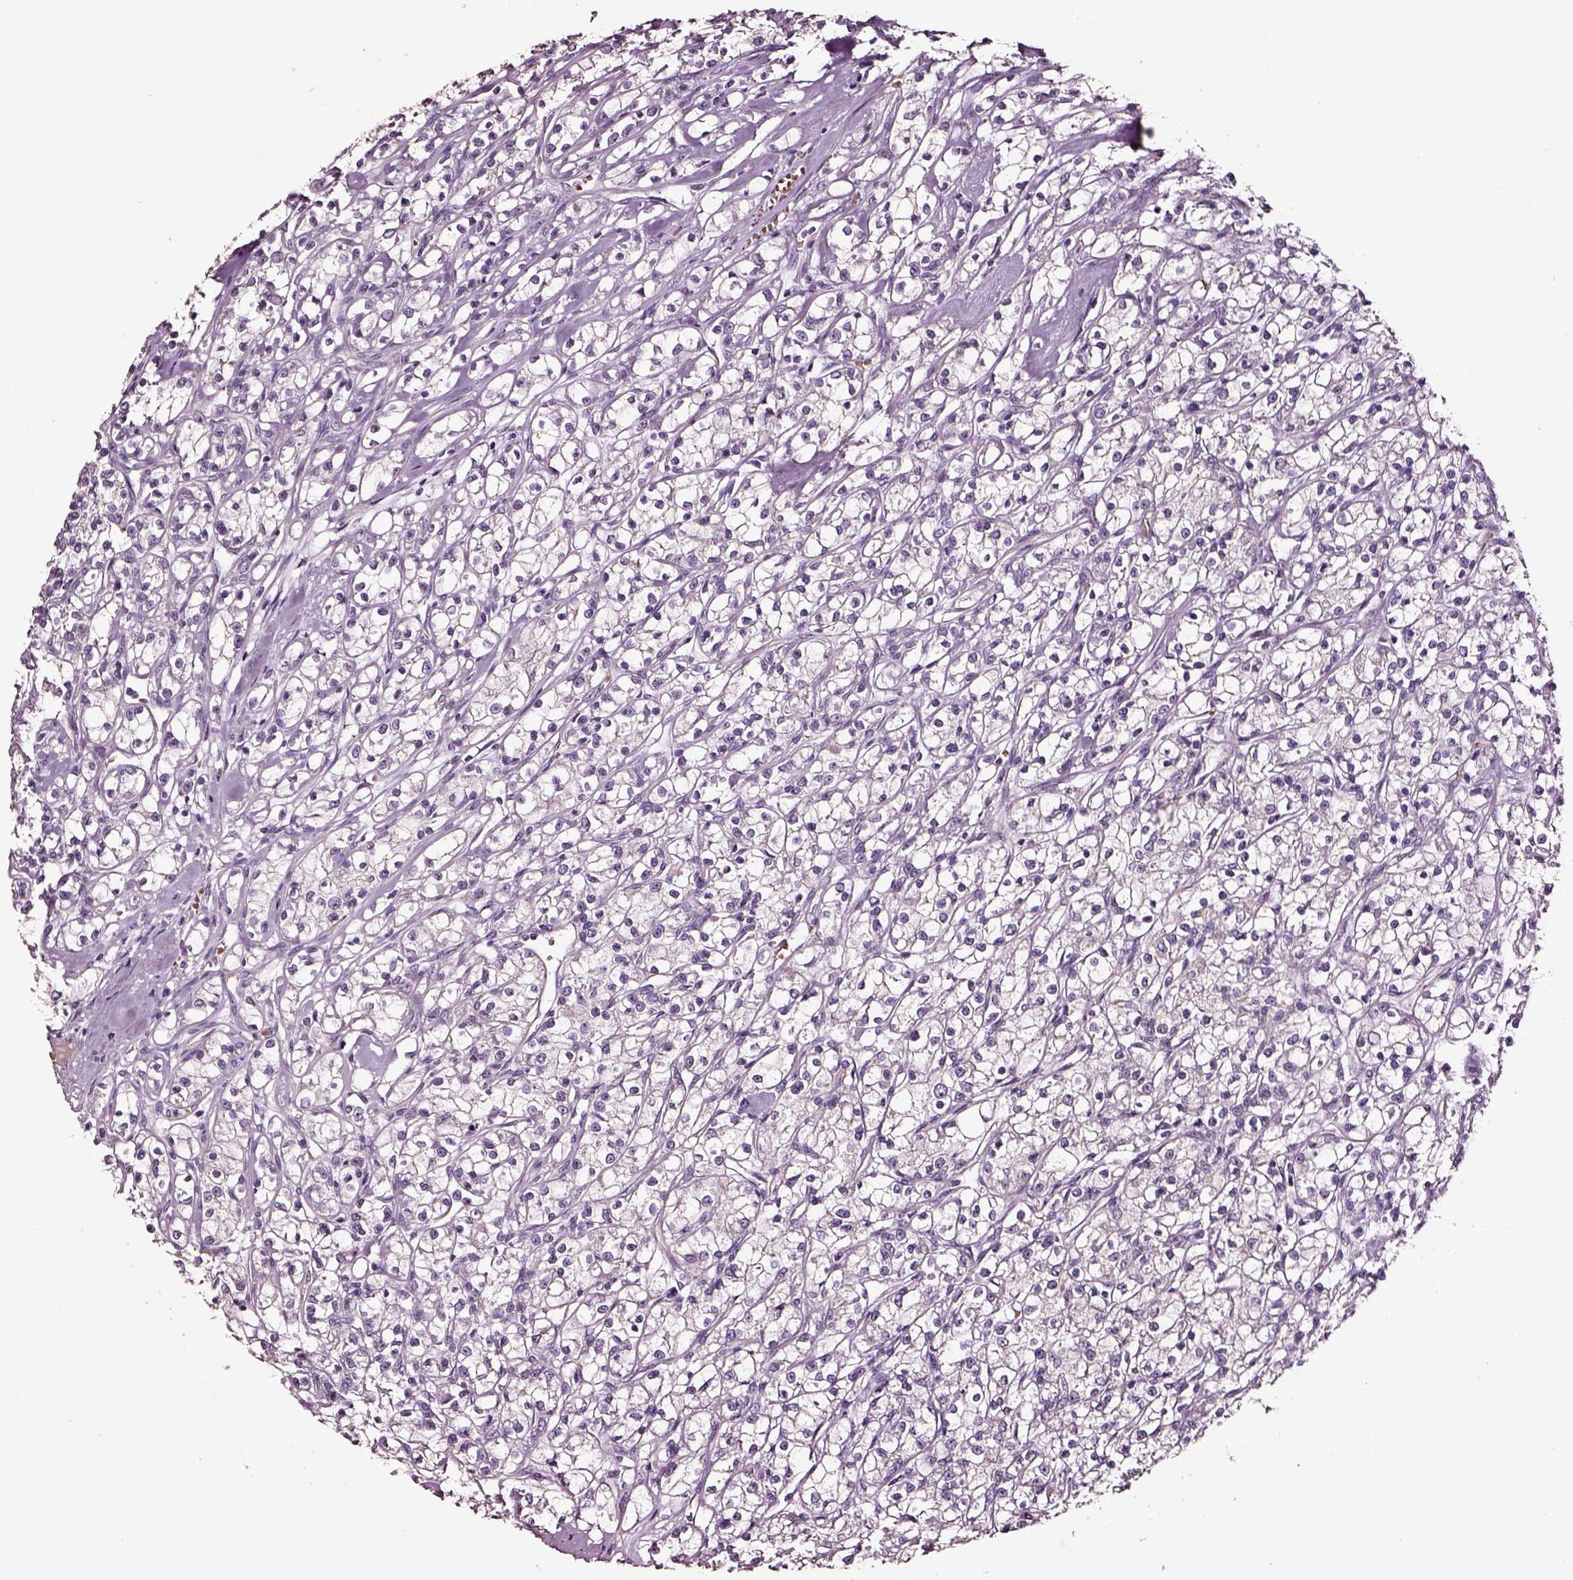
{"staining": {"intensity": "negative", "quantity": "none", "location": "none"}, "tissue": "renal cancer", "cell_type": "Tumor cells", "image_type": "cancer", "snomed": [{"axis": "morphology", "description": "Adenocarcinoma, NOS"}, {"axis": "topography", "description": "Kidney"}], "caption": "Renal cancer (adenocarcinoma) was stained to show a protein in brown. There is no significant positivity in tumor cells.", "gene": "AADAT", "patient": {"sex": "female", "age": 59}}